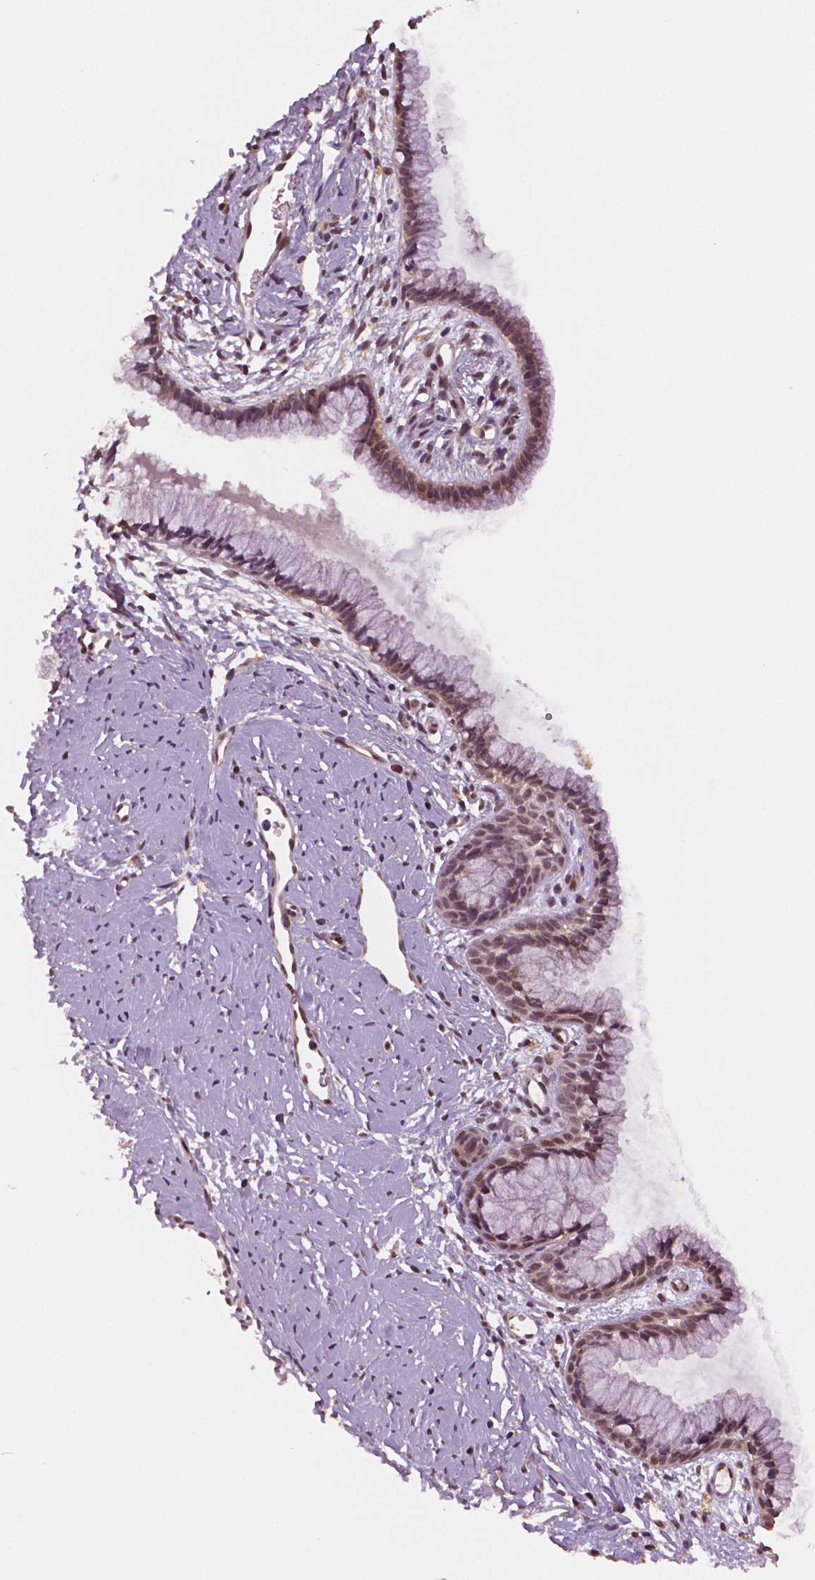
{"staining": {"intensity": "moderate", "quantity": ">75%", "location": "nuclear"}, "tissue": "cervix", "cell_type": "Glandular cells", "image_type": "normal", "snomed": [{"axis": "morphology", "description": "Normal tissue, NOS"}, {"axis": "topography", "description": "Cervix"}], "caption": "Immunohistochemical staining of normal human cervix exhibits >75% levels of moderate nuclear protein positivity in about >75% of glandular cells.", "gene": "STAT3", "patient": {"sex": "female", "age": 40}}